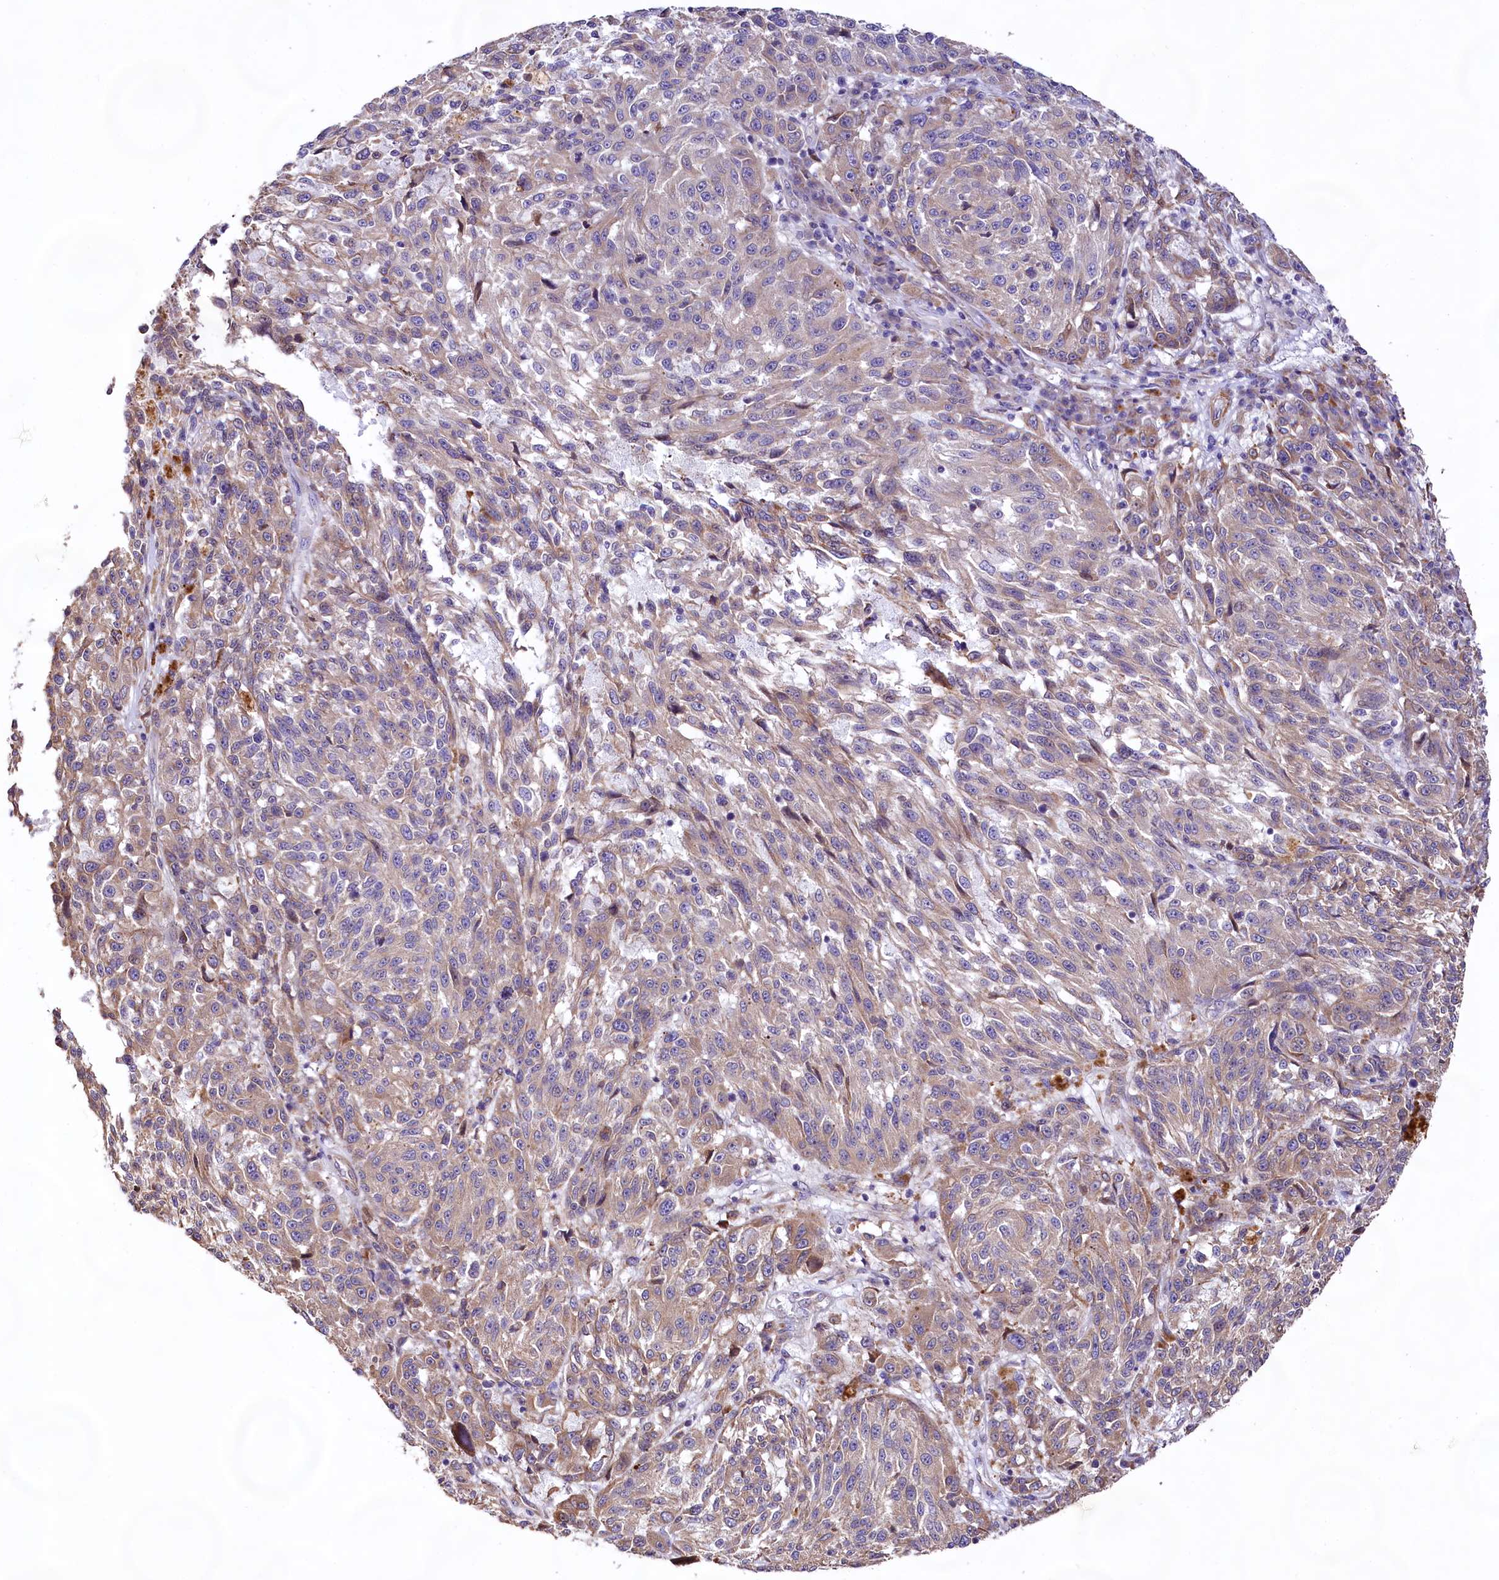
{"staining": {"intensity": "weak", "quantity": "<25%", "location": "cytoplasmic/membranous"}, "tissue": "melanoma", "cell_type": "Tumor cells", "image_type": "cancer", "snomed": [{"axis": "morphology", "description": "Malignant melanoma, NOS"}, {"axis": "topography", "description": "Skin"}], "caption": "This is an IHC image of human malignant melanoma. There is no expression in tumor cells.", "gene": "VPS11", "patient": {"sex": "male", "age": 53}}